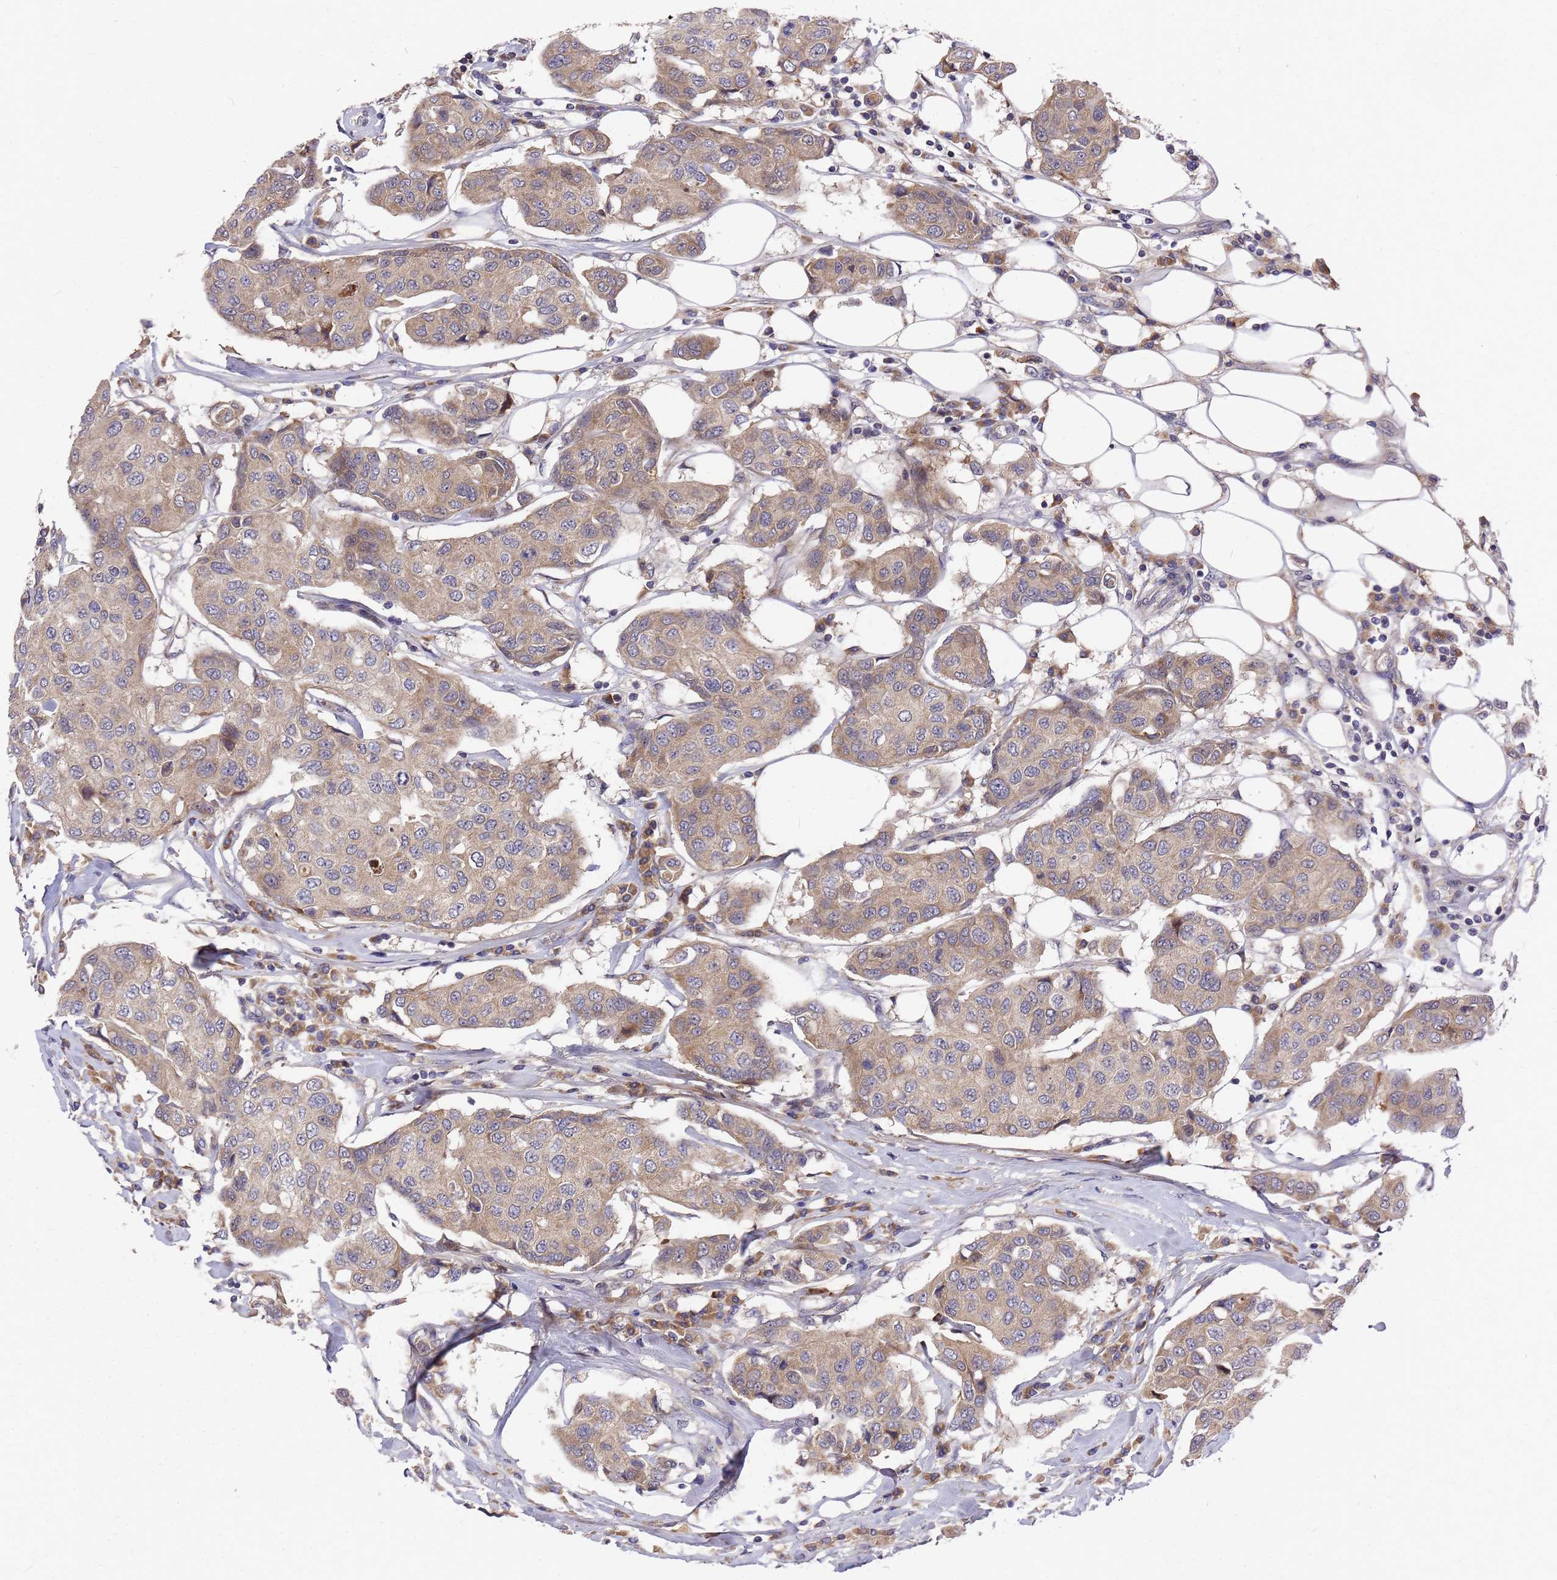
{"staining": {"intensity": "moderate", "quantity": ">75%", "location": "cytoplasmic/membranous"}, "tissue": "breast cancer", "cell_type": "Tumor cells", "image_type": "cancer", "snomed": [{"axis": "morphology", "description": "Duct carcinoma"}, {"axis": "topography", "description": "Breast"}], "caption": "This is a micrograph of immunohistochemistry staining of breast invasive ductal carcinoma, which shows moderate expression in the cytoplasmic/membranous of tumor cells.", "gene": "ZNF717", "patient": {"sex": "female", "age": 80}}